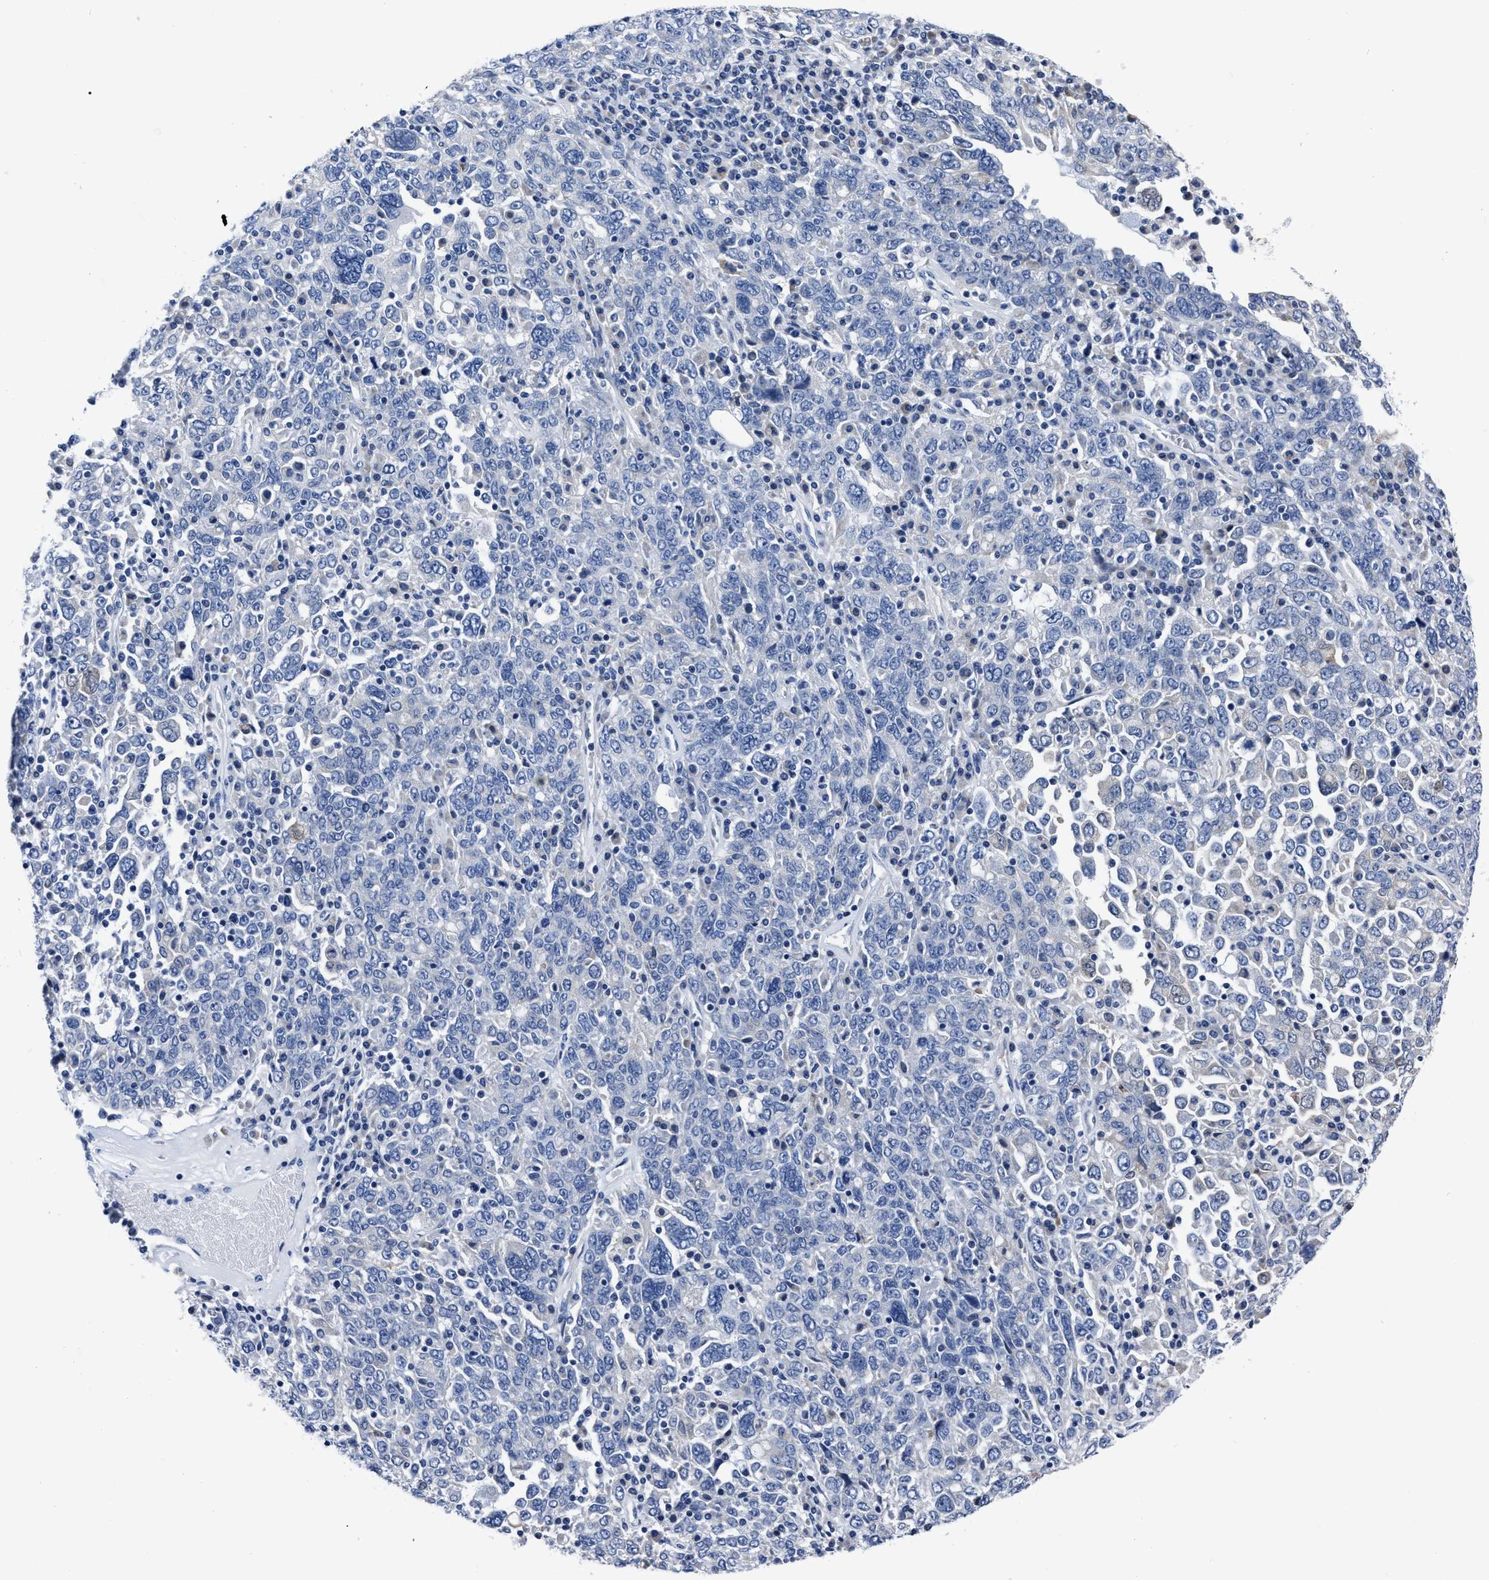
{"staining": {"intensity": "negative", "quantity": "none", "location": "none"}, "tissue": "ovarian cancer", "cell_type": "Tumor cells", "image_type": "cancer", "snomed": [{"axis": "morphology", "description": "Carcinoma, endometroid"}, {"axis": "topography", "description": "Ovary"}], "caption": "Immunohistochemistry (IHC) histopathology image of human ovarian cancer (endometroid carcinoma) stained for a protein (brown), which shows no staining in tumor cells. (DAB IHC, high magnification).", "gene": "MOV10L1", "patient": {"sex": "female", "age": 62}}